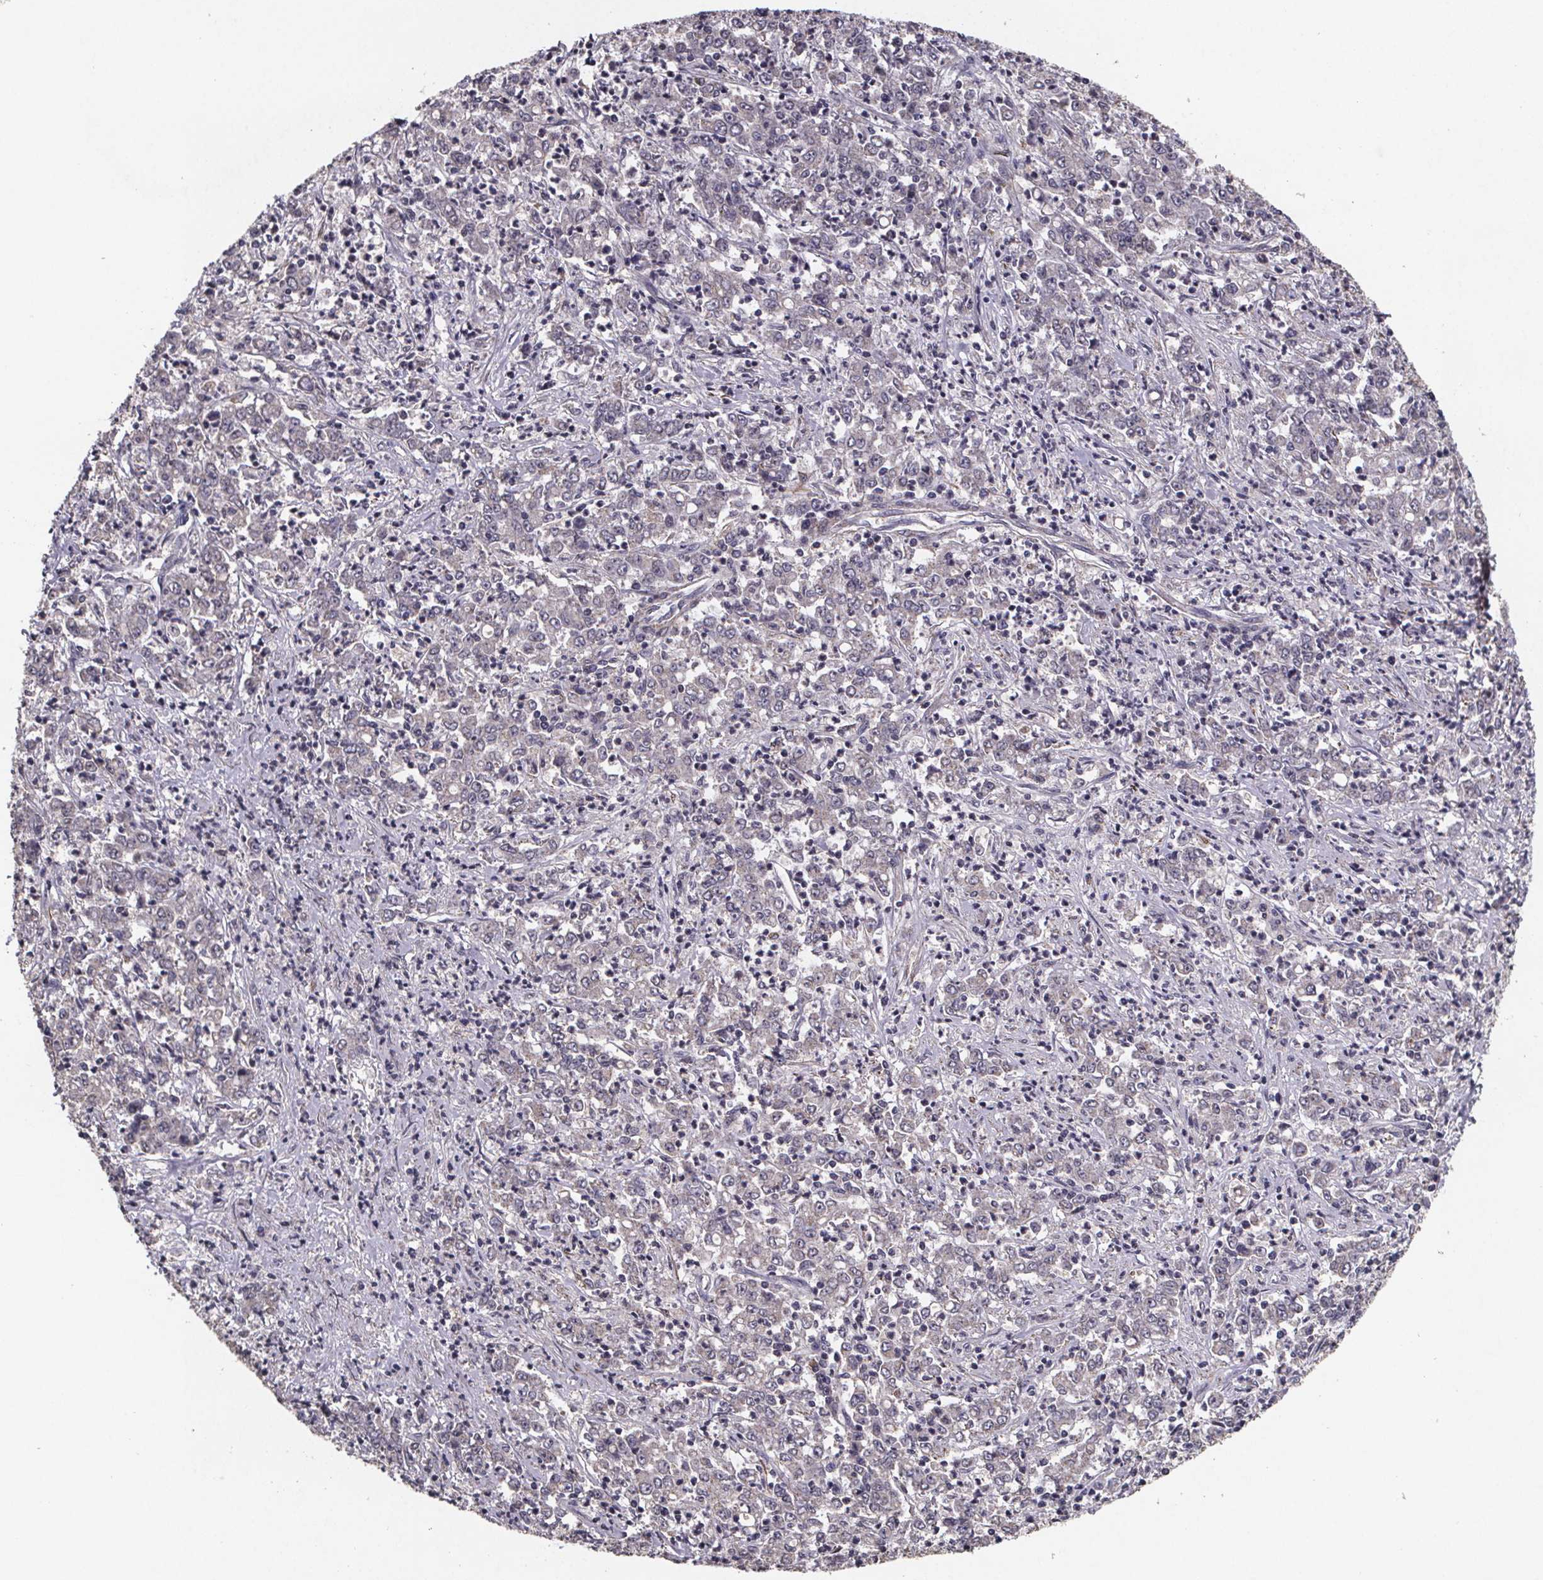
{"staining": {"intensity": "negative", "quantity": "none", "location": "none"}, "tissue": "stomach cancer", "cell_type": "Tumor cells", "image_type": "cancer", "snomed": [{"axis": "morphology", "description": "Adenocarcinoma, NOS"}, {"axis": "topography", "description": "Stomach, lower"}], "caption": "Immunohistochemistry photomicrograph of neoplastic tissue: human stomach cancer stained with DAB exhibits no significant protein staining in tumor cells. (Immunohistochemistry, brightfield microscopy, high magnification).", "gene": "PALLD", "patient": {"sex": "female", "age": 71}}